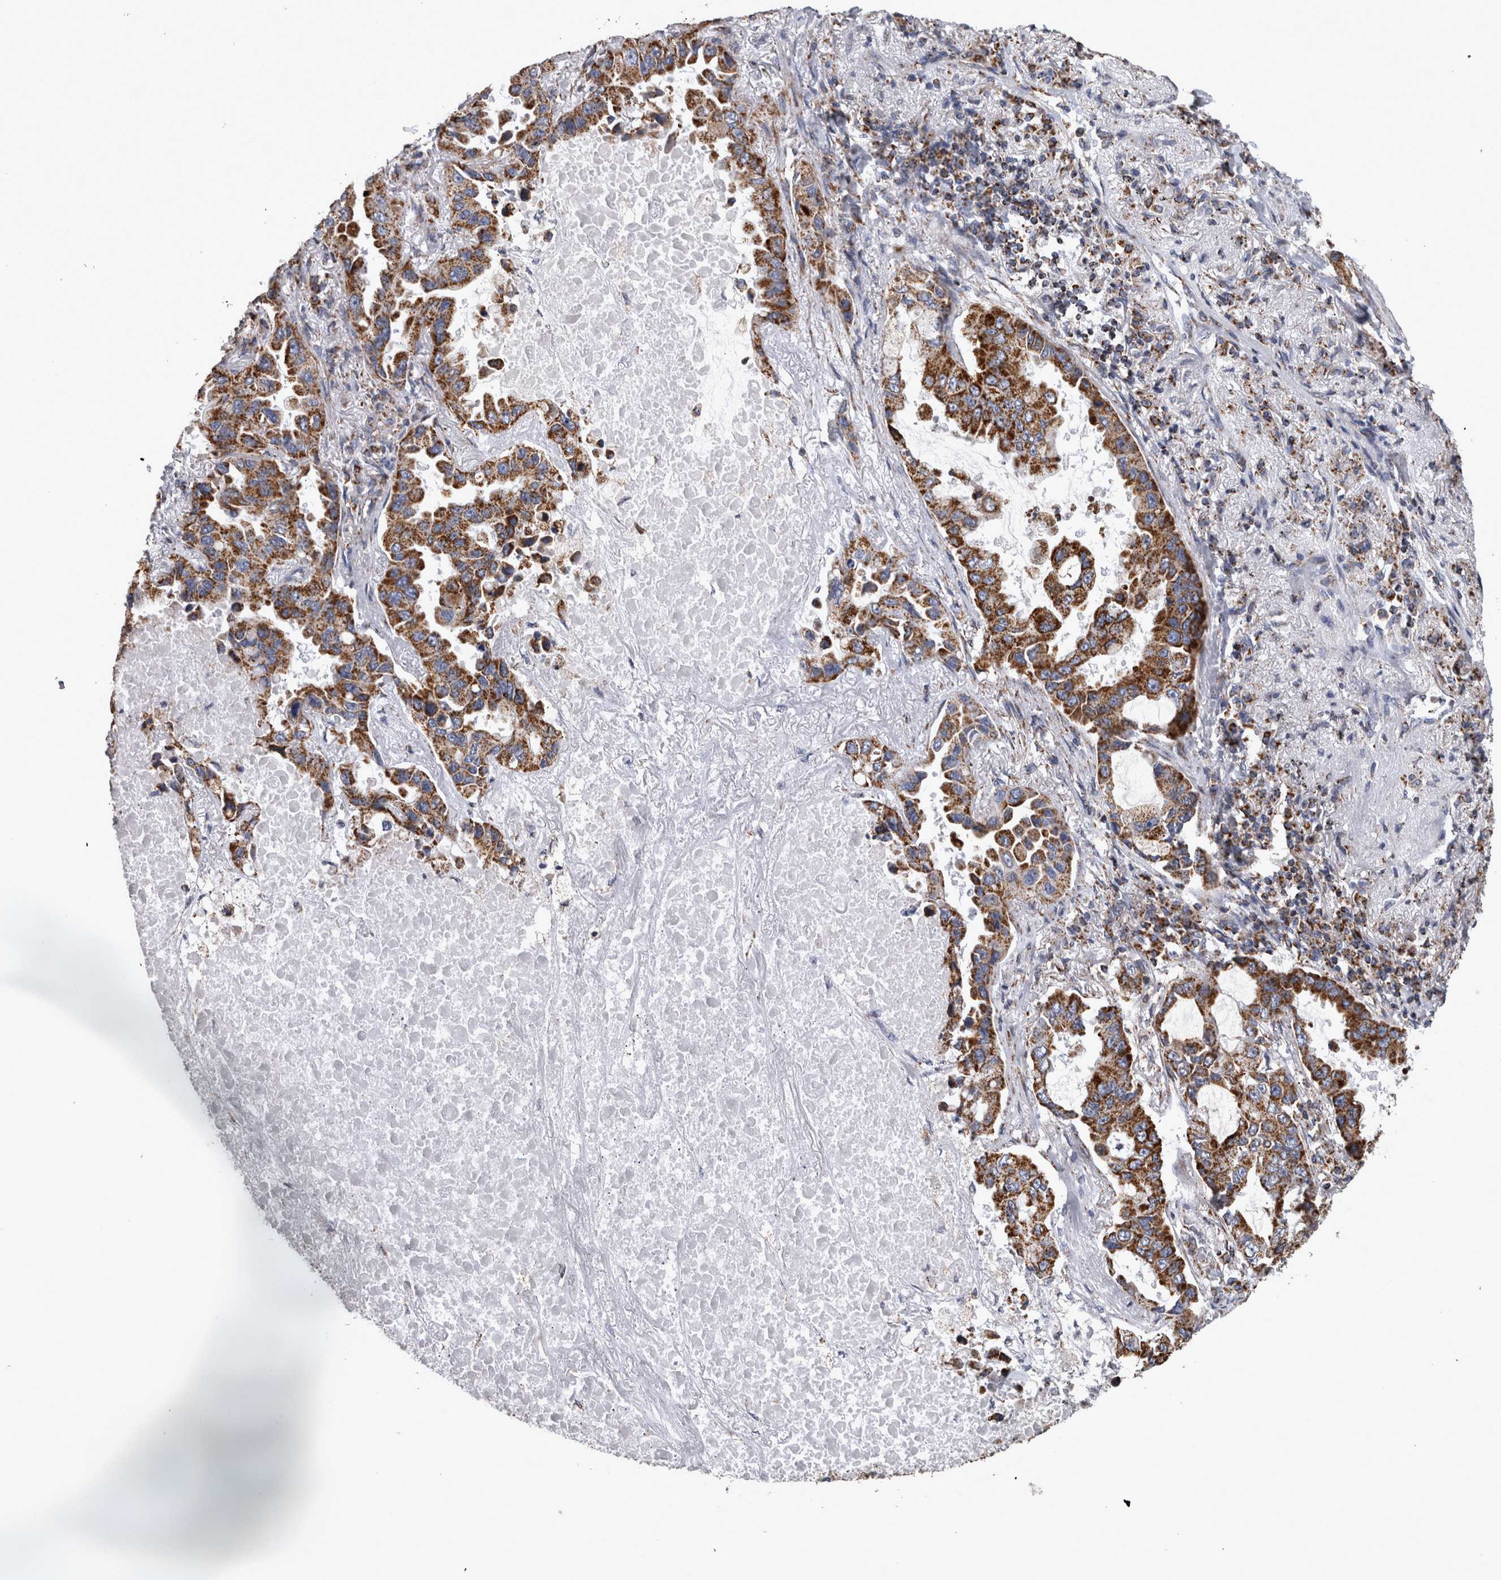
{"staining": {"intensity": "strong", "quantity": ">75%", "location": "cytoplasmic/membranous"}, "tissue": "lung cancer", "cell_type": "Tumor cells", "image_type": "cancer", "snomed": [{"axis": "morphology", "description": "Adenocarcinoma, NOS"}, {"axis": "topography", "description": "Lung"}], "caption": "Human adenocarcinoma (lung) stained for a protein (brown) demonstrates strong cytoplasmic/membranous positive staining in about >75% of tumor cells.", "gene": "MDH2", "patient": {"sex": "male", "age": 64}}